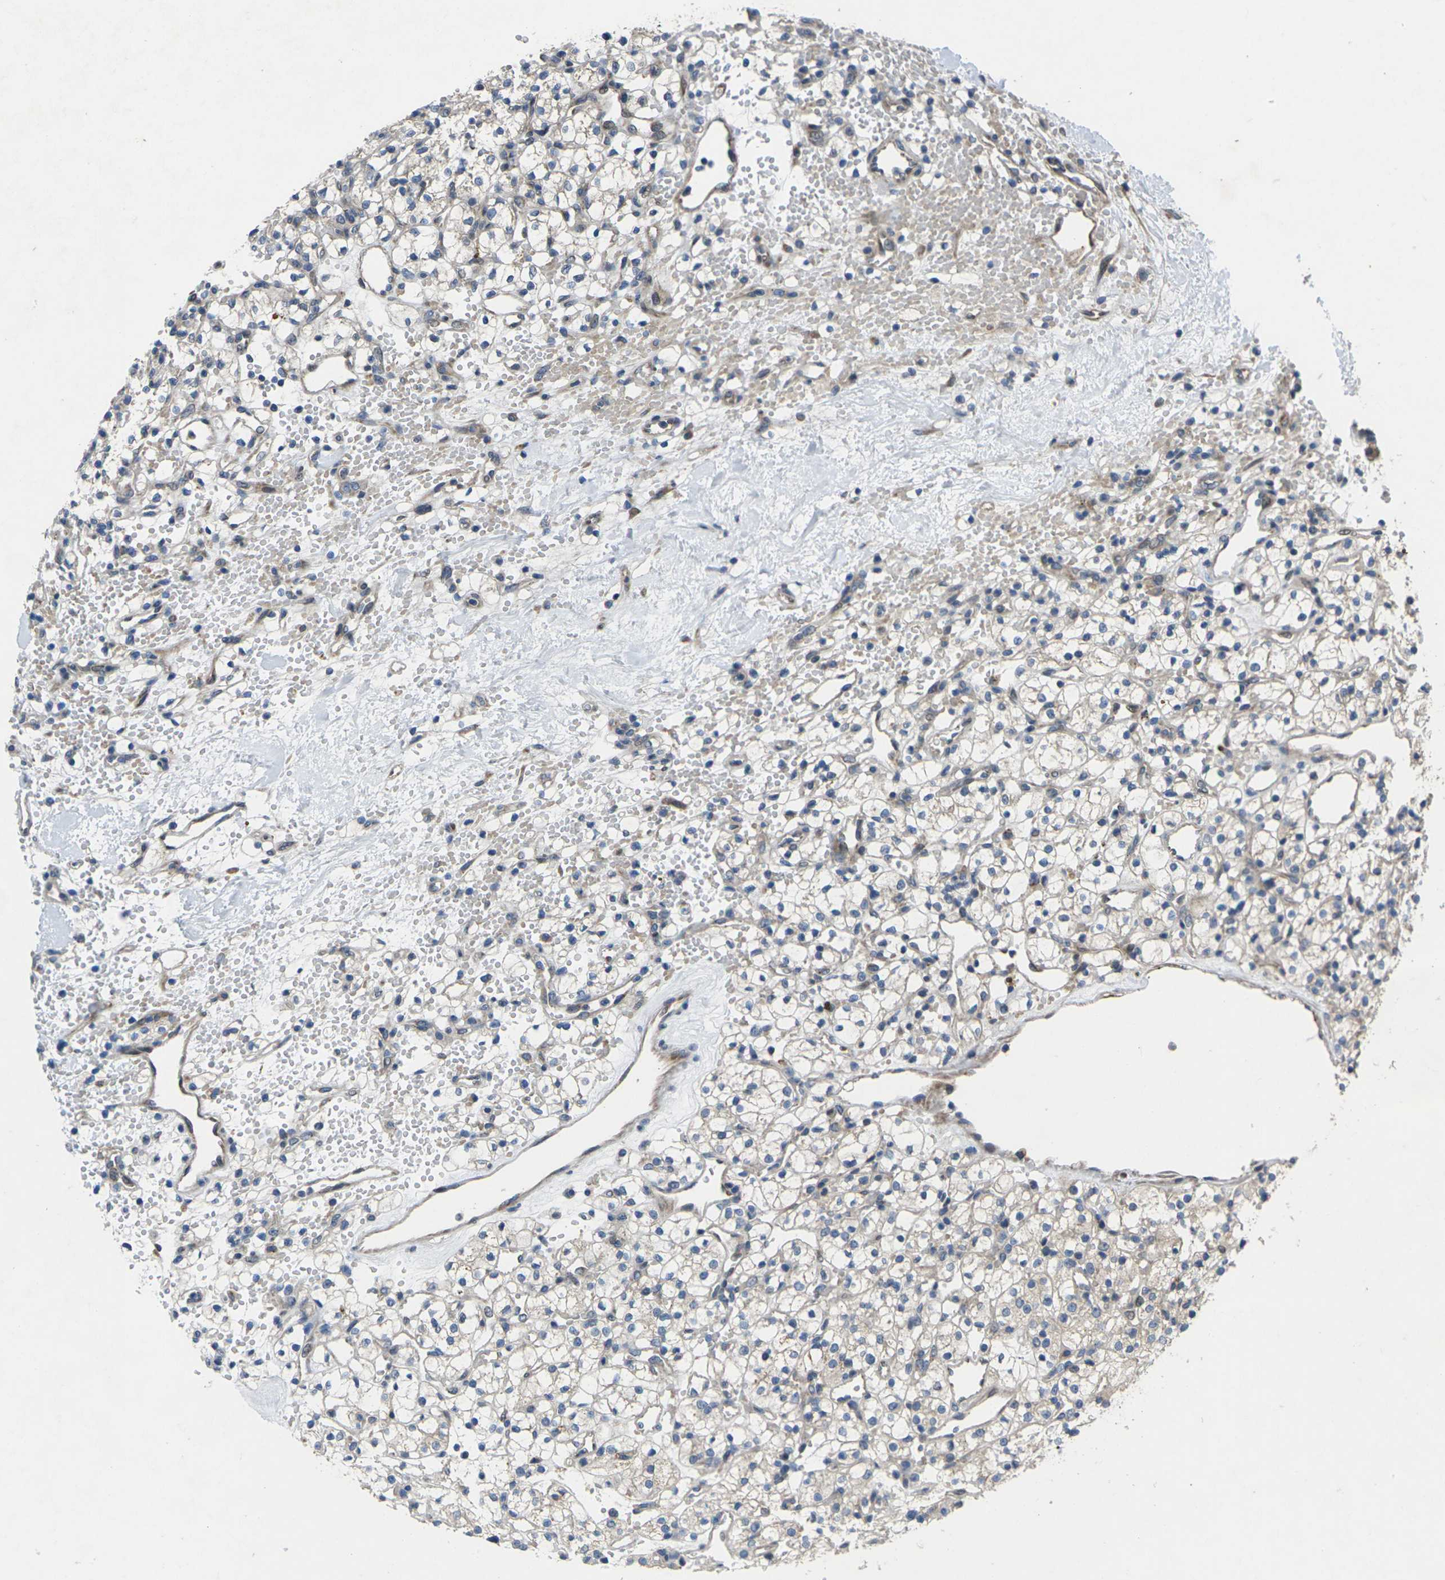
{"staining": {"intensity": "negative", "quantity": "none", "location": "none"}, "tissue": "renal cancer", "cell_type": "Tumor cells", "image_type": "cancer", "snomed": [{"axis": "morphology", "description": "Adenocarcinoma, NOS"}, {"axis": "topography", "description": "Kidney"}], "caption": "An immunohistochemistry (IHC) micrograph of renal cancer (adenocarcinoma) is shown. There is no staining in tumor cells of renal cancer (adenocarcinoma). The staining is performed using DAB (3,3'-diaminobenzidine) brown chromogen with nuclei counter-stained in using hematoxylin.", "gene": "EDNRA", "patient": {"sex": "female", "age": 60}}